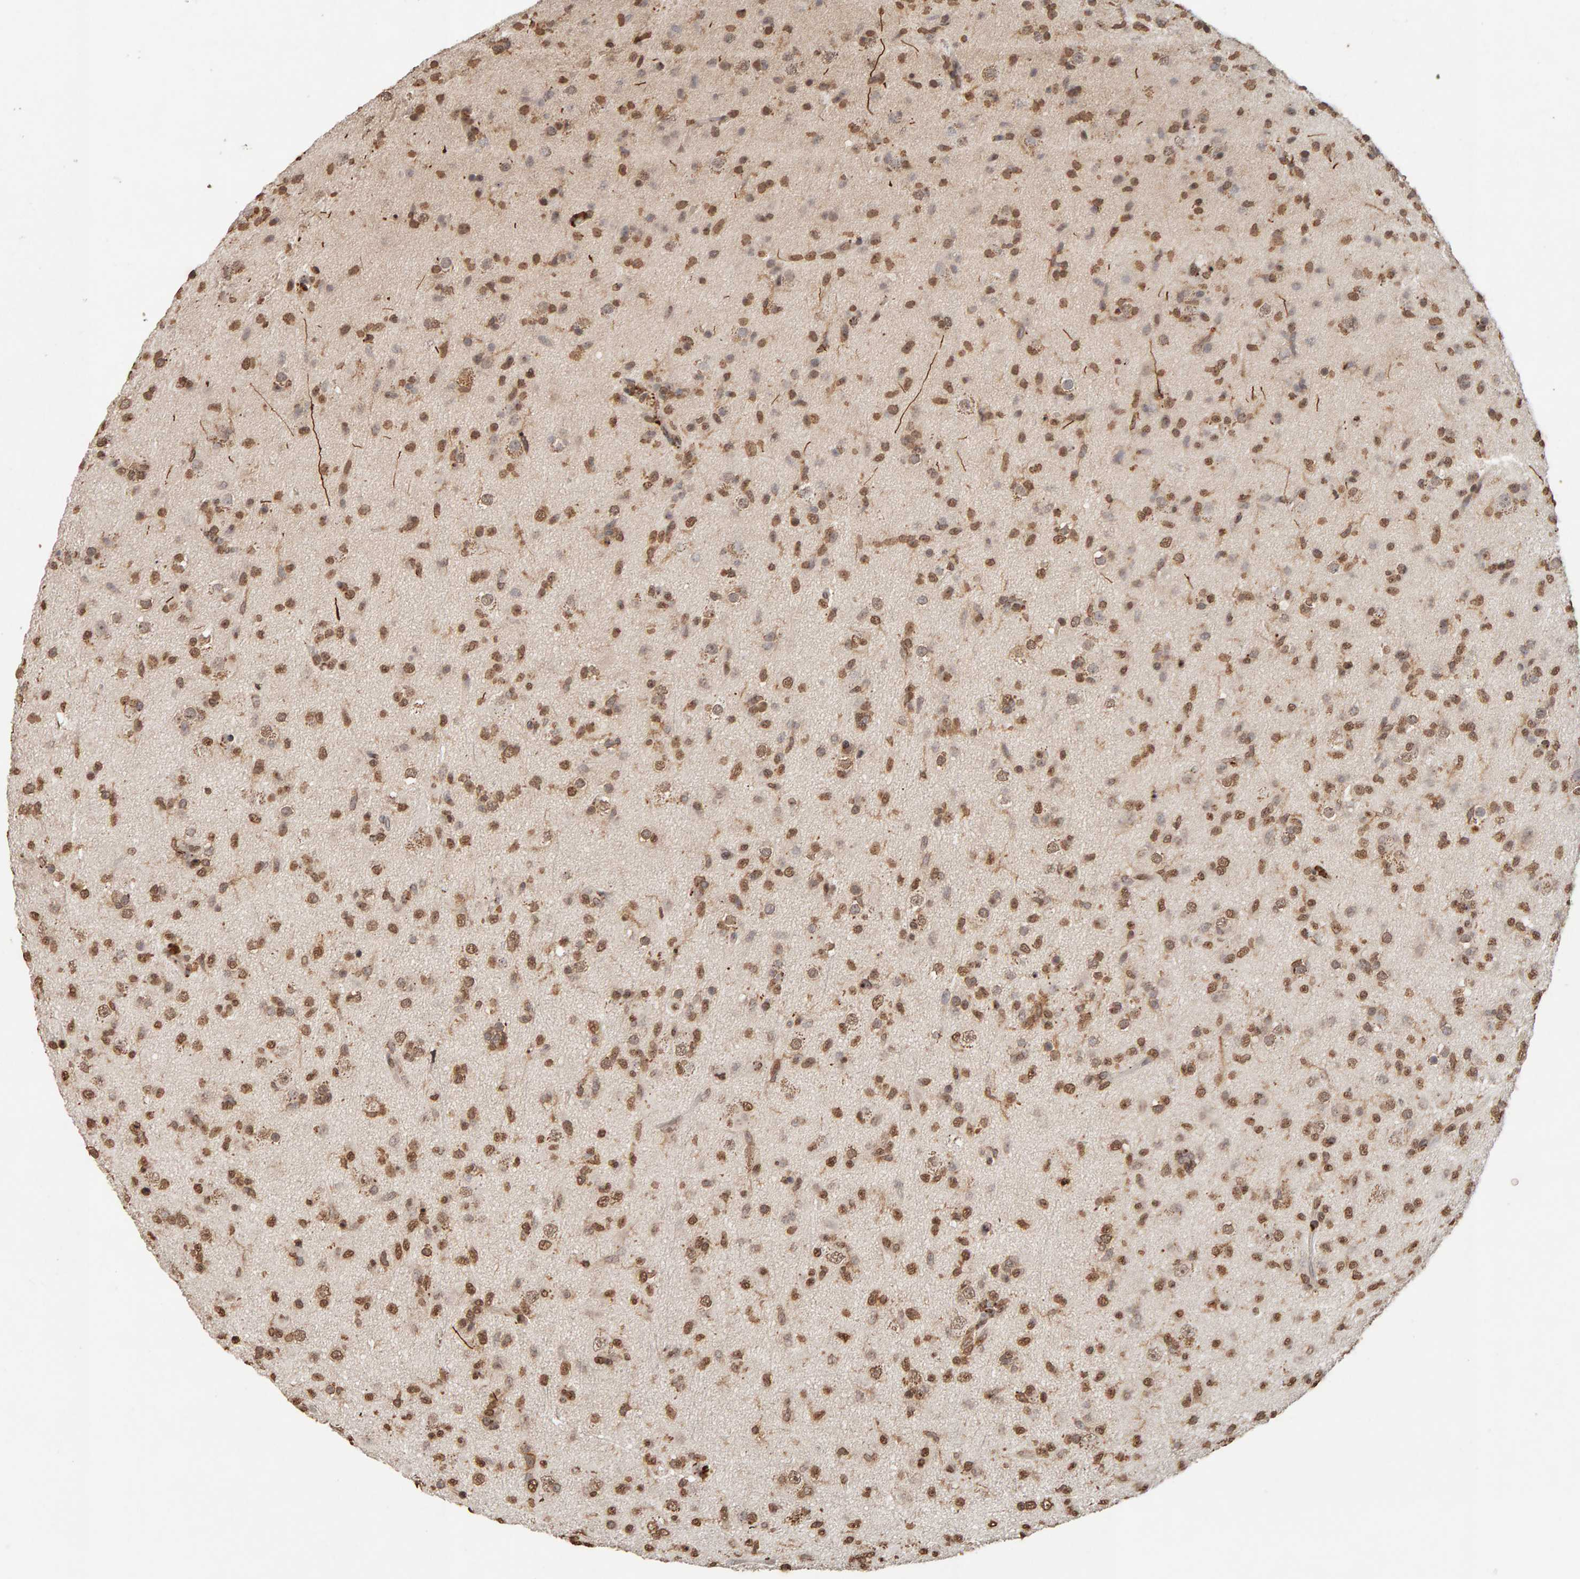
{"staining": {"intensity": "moderate", "quantity": ">75%", "location": "nuclear"}, "tissue": "glioma", "cell_type": "Tumor cells", "image_type": "cancer", "snomed": [{"axis": "morphology", "description": "Glioma, malignant, Low grade"}, {"axis": "topography", "description": "Brain"}], "caption": "Immunohistochemistry (IHC) (DAB (3,3'-diaminobenzidine)) staining of human glioma exhibits moderate nuclear protein staining in approximately >75% of tumor cells.", "gene": "DNAJB5", "patient": {"sex": "male", "age": 65}}